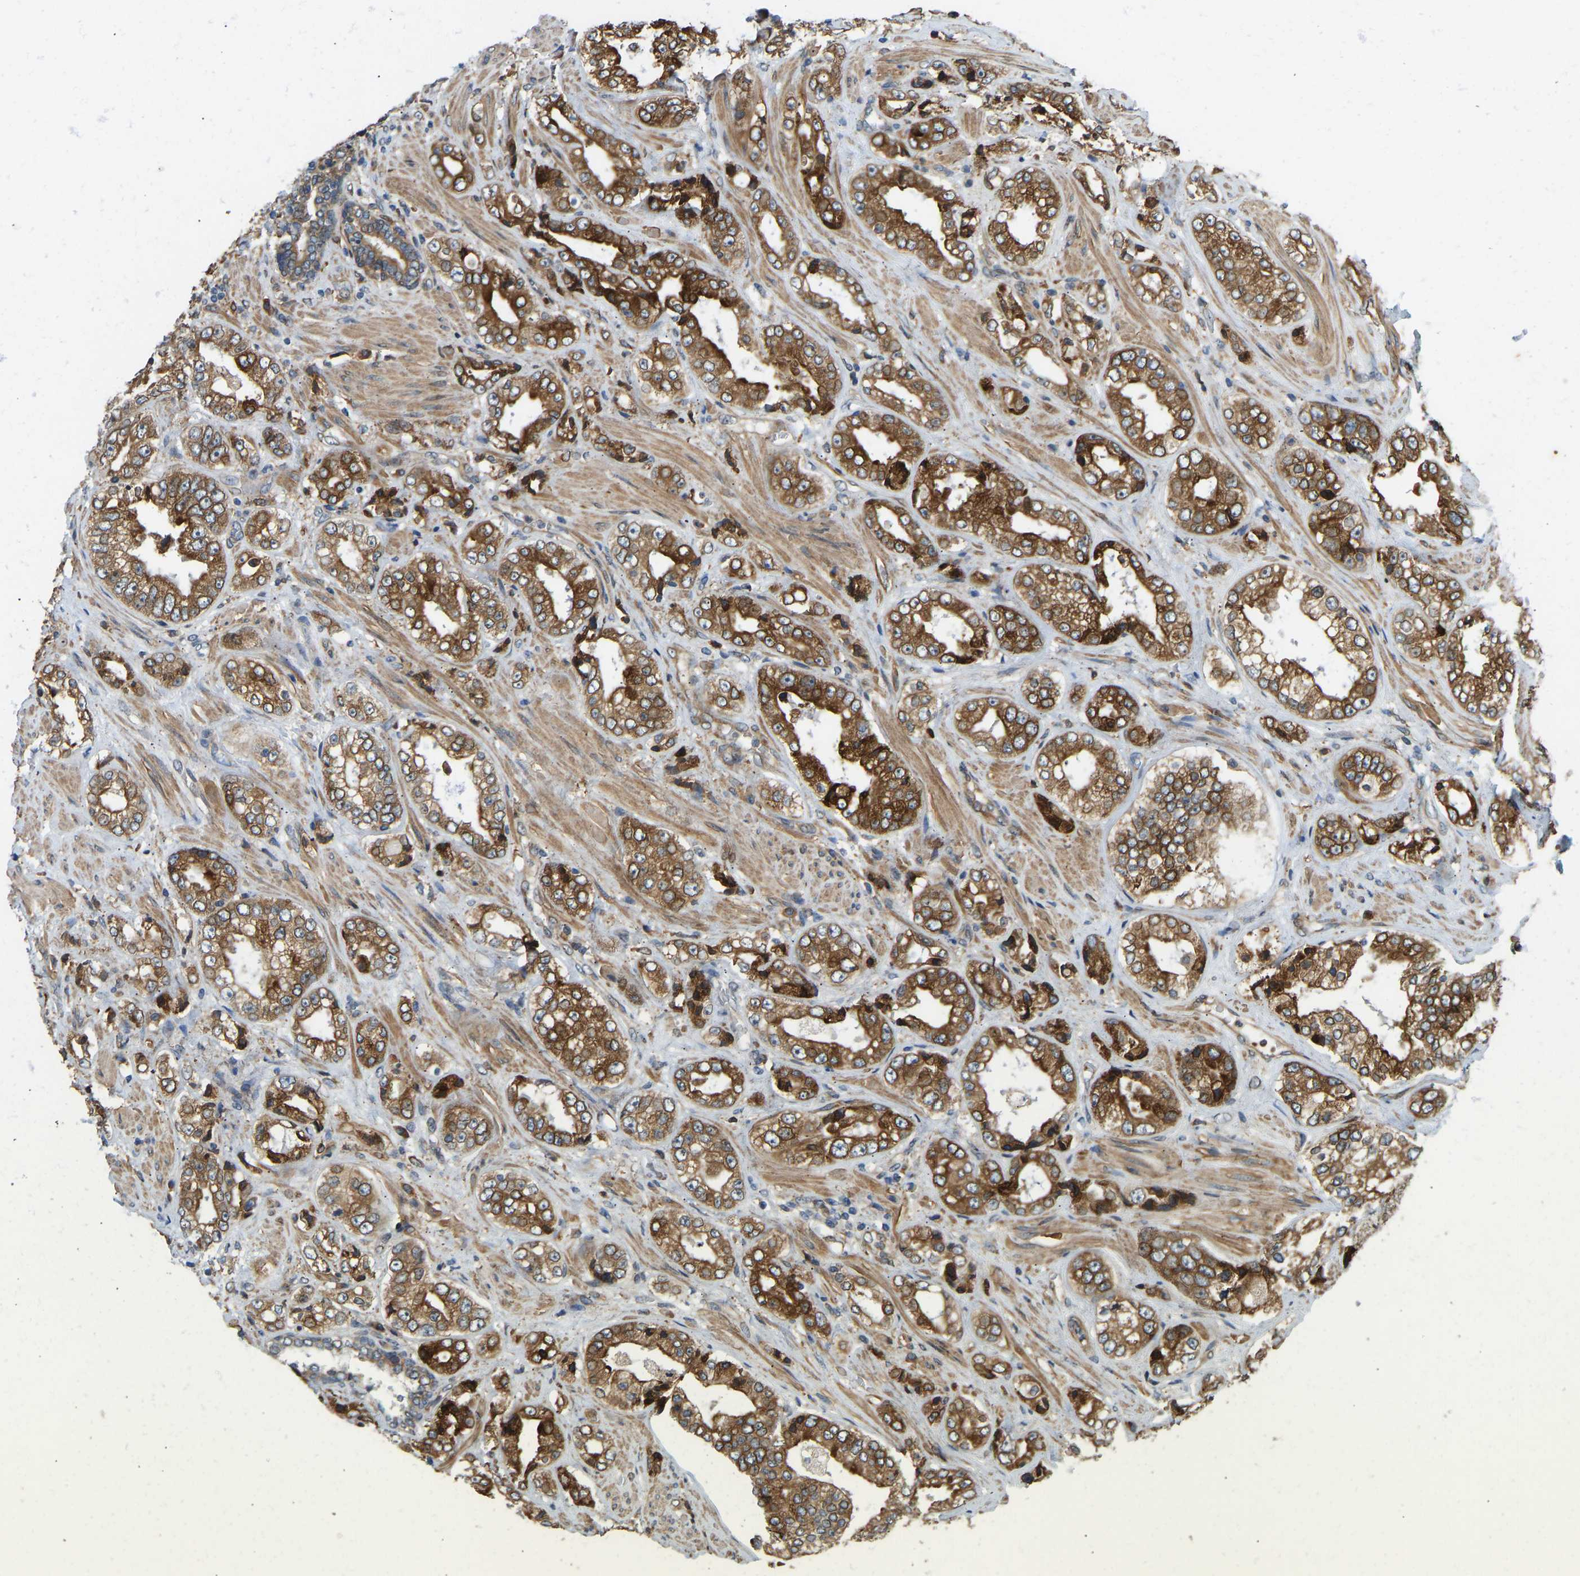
{"staining": {"intensity": "strong", "quantity": ">75%", "location": "cytoplasmic/membranous"}, "tissue": "prostate cancer", "cell_type": "Tumor cells", "image_type": "cancer", "snomed": [{"axis": "morphology", "description": "Adenocarcinoma, High grade"}, {"axis": "topography", "description": "Prostate"}], "caption": "This image reveals prostate adenocarcinoma (high-grade) stained with immunohistochemistry to label a protein in brown. The cytoplasmic/membranous of tumor cells show strong positivity for the protein. Nuclei are counter-stained blue.", "gene": "OS9", "patient": {"sex": "male", "age": 61}}